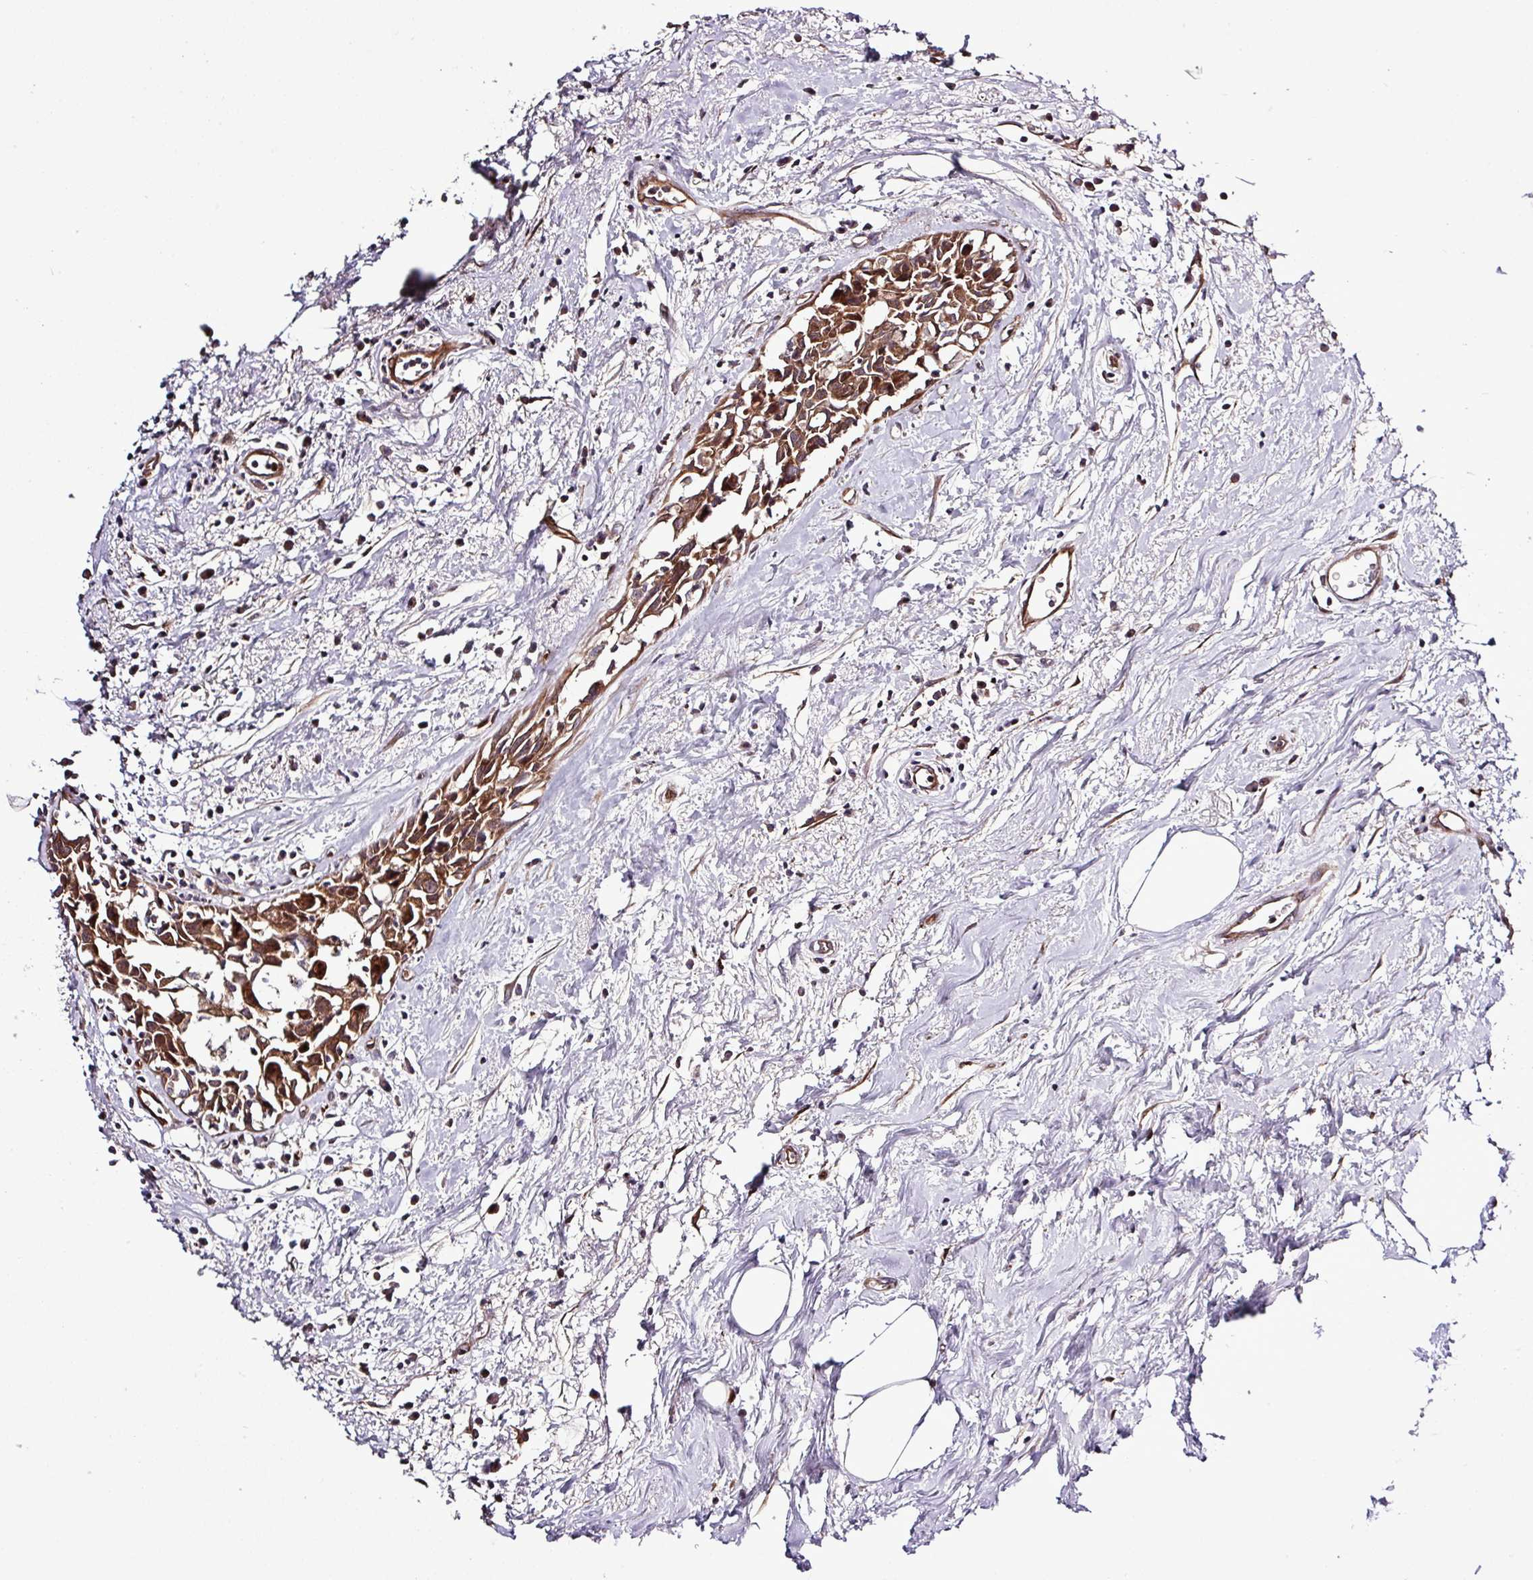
{"staining": {"intensity": "moderate", "quantity": ">75%", "location": "cytoplasmic/membranous,nuclear"}, "tissue": "breast cancer", "cell_type": "Tumor cells", "image_type": "cancer", "snomed": [{"axis": "morphology", "description": "Carcinoma, NOS"}, {"axis": "topography", "description": "Breast"}], "caption": "High-magnification brightfield microscopy of breast cancer stained with DAB (brown) and counterstained with hematoxylin (blue). tumor cells exhibit moderate cytoplasmic/membranous and nuclear positivity is present in about>75% of cells. (brown staining indicates protein expression, while blue staining denotes nuclei).", "gene": "CARHSP1", "patient": {"sex": "female", "age": 60}}